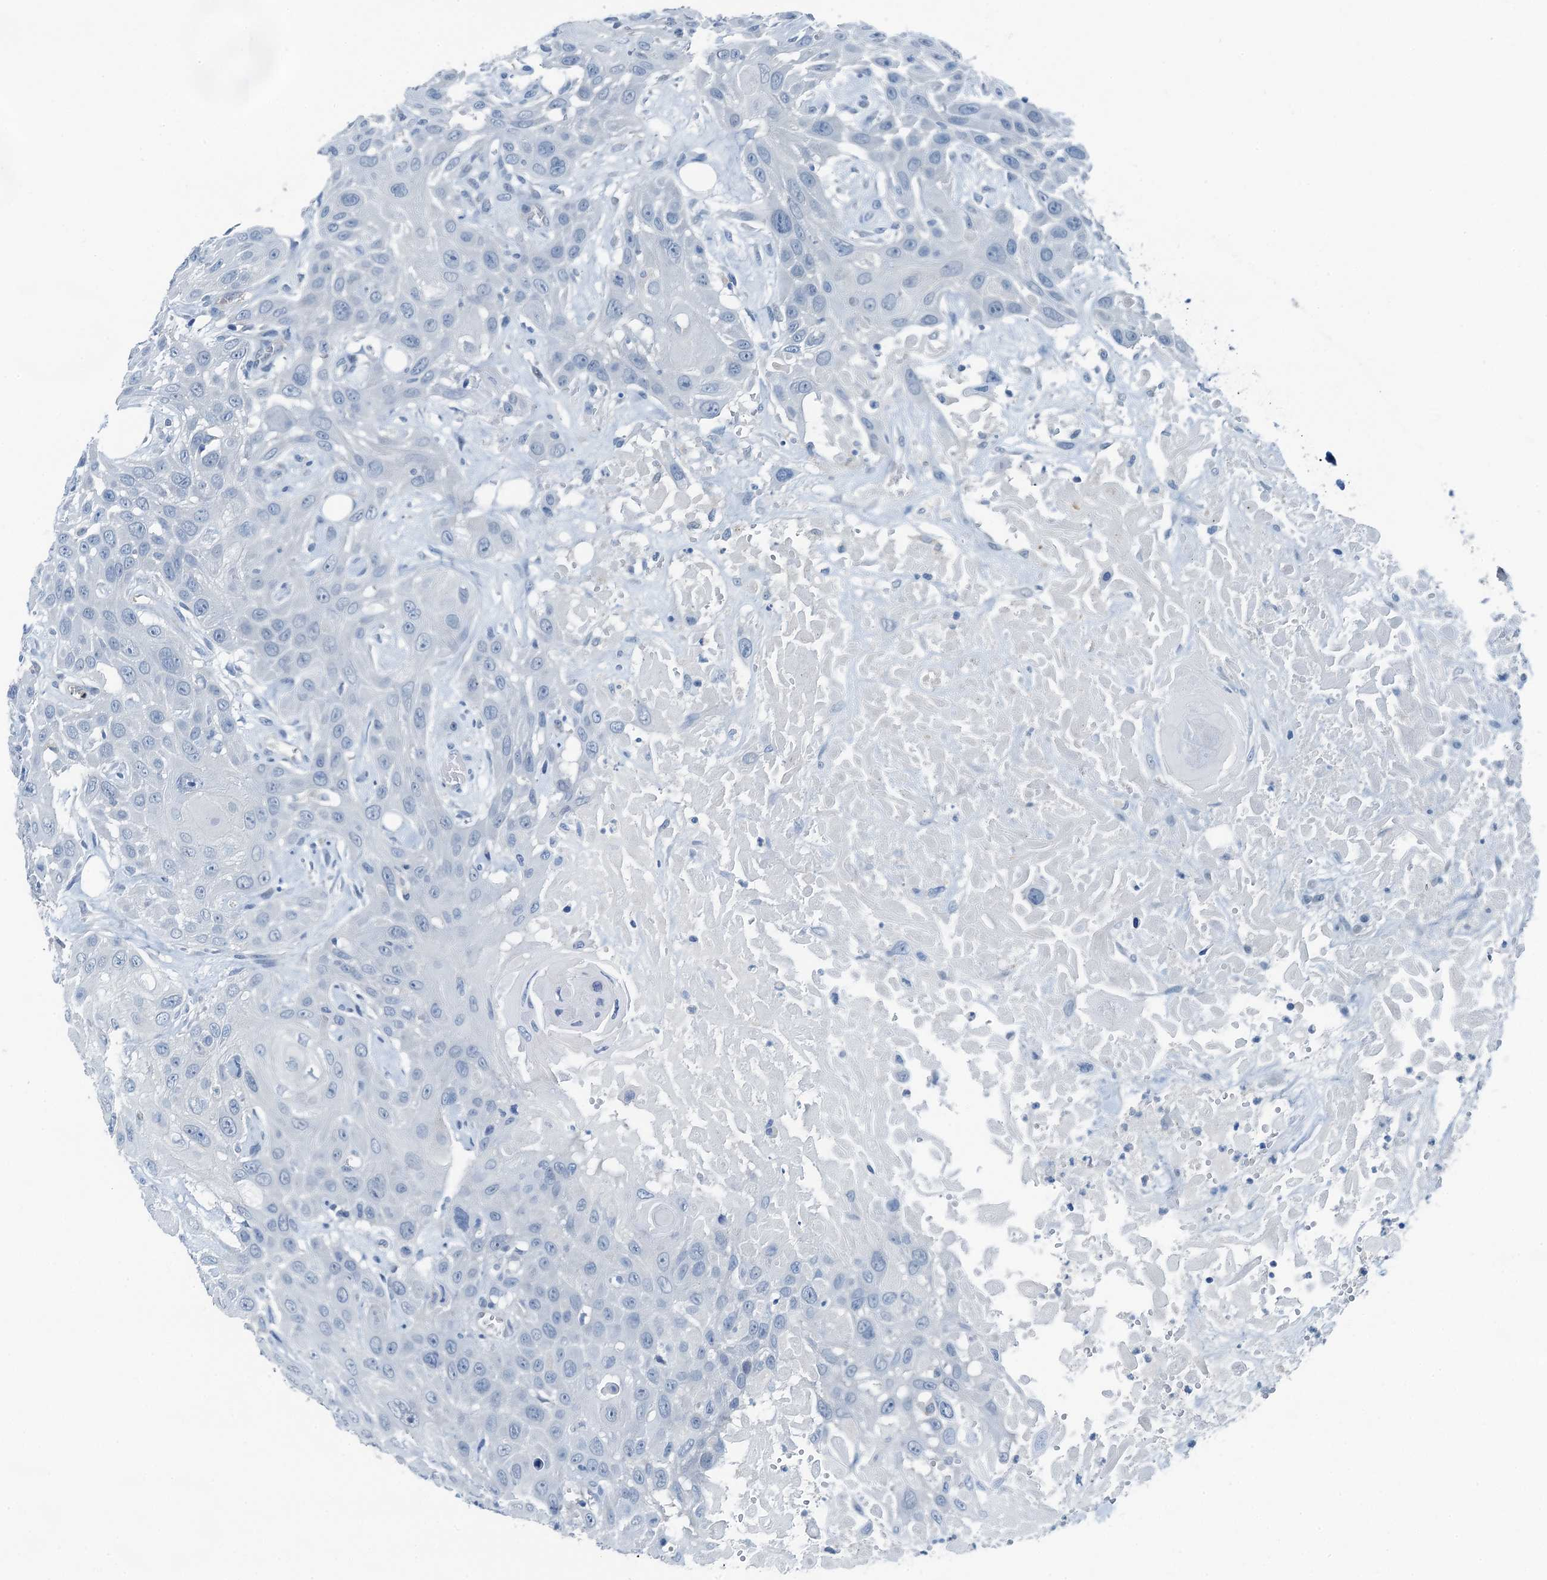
{"staining": {"intensity": "negative", "quantity": "none", "location": "none"}, "tissue": "head and neck cancer", "cell_type": "Tumor cells", "image_type": "cancer", "snomed": [{"axis": "morphology", "description": "Squamous cell carcinoma, NOS"}, {"axis": "topography", "description": "Head-Neck"}], "caption": "Tumor cells are negative for protein expression in human head and neck squamous cell carcinoma.", "gene": "GFOD2", "patient": {"sex": "male", "age": 81}}